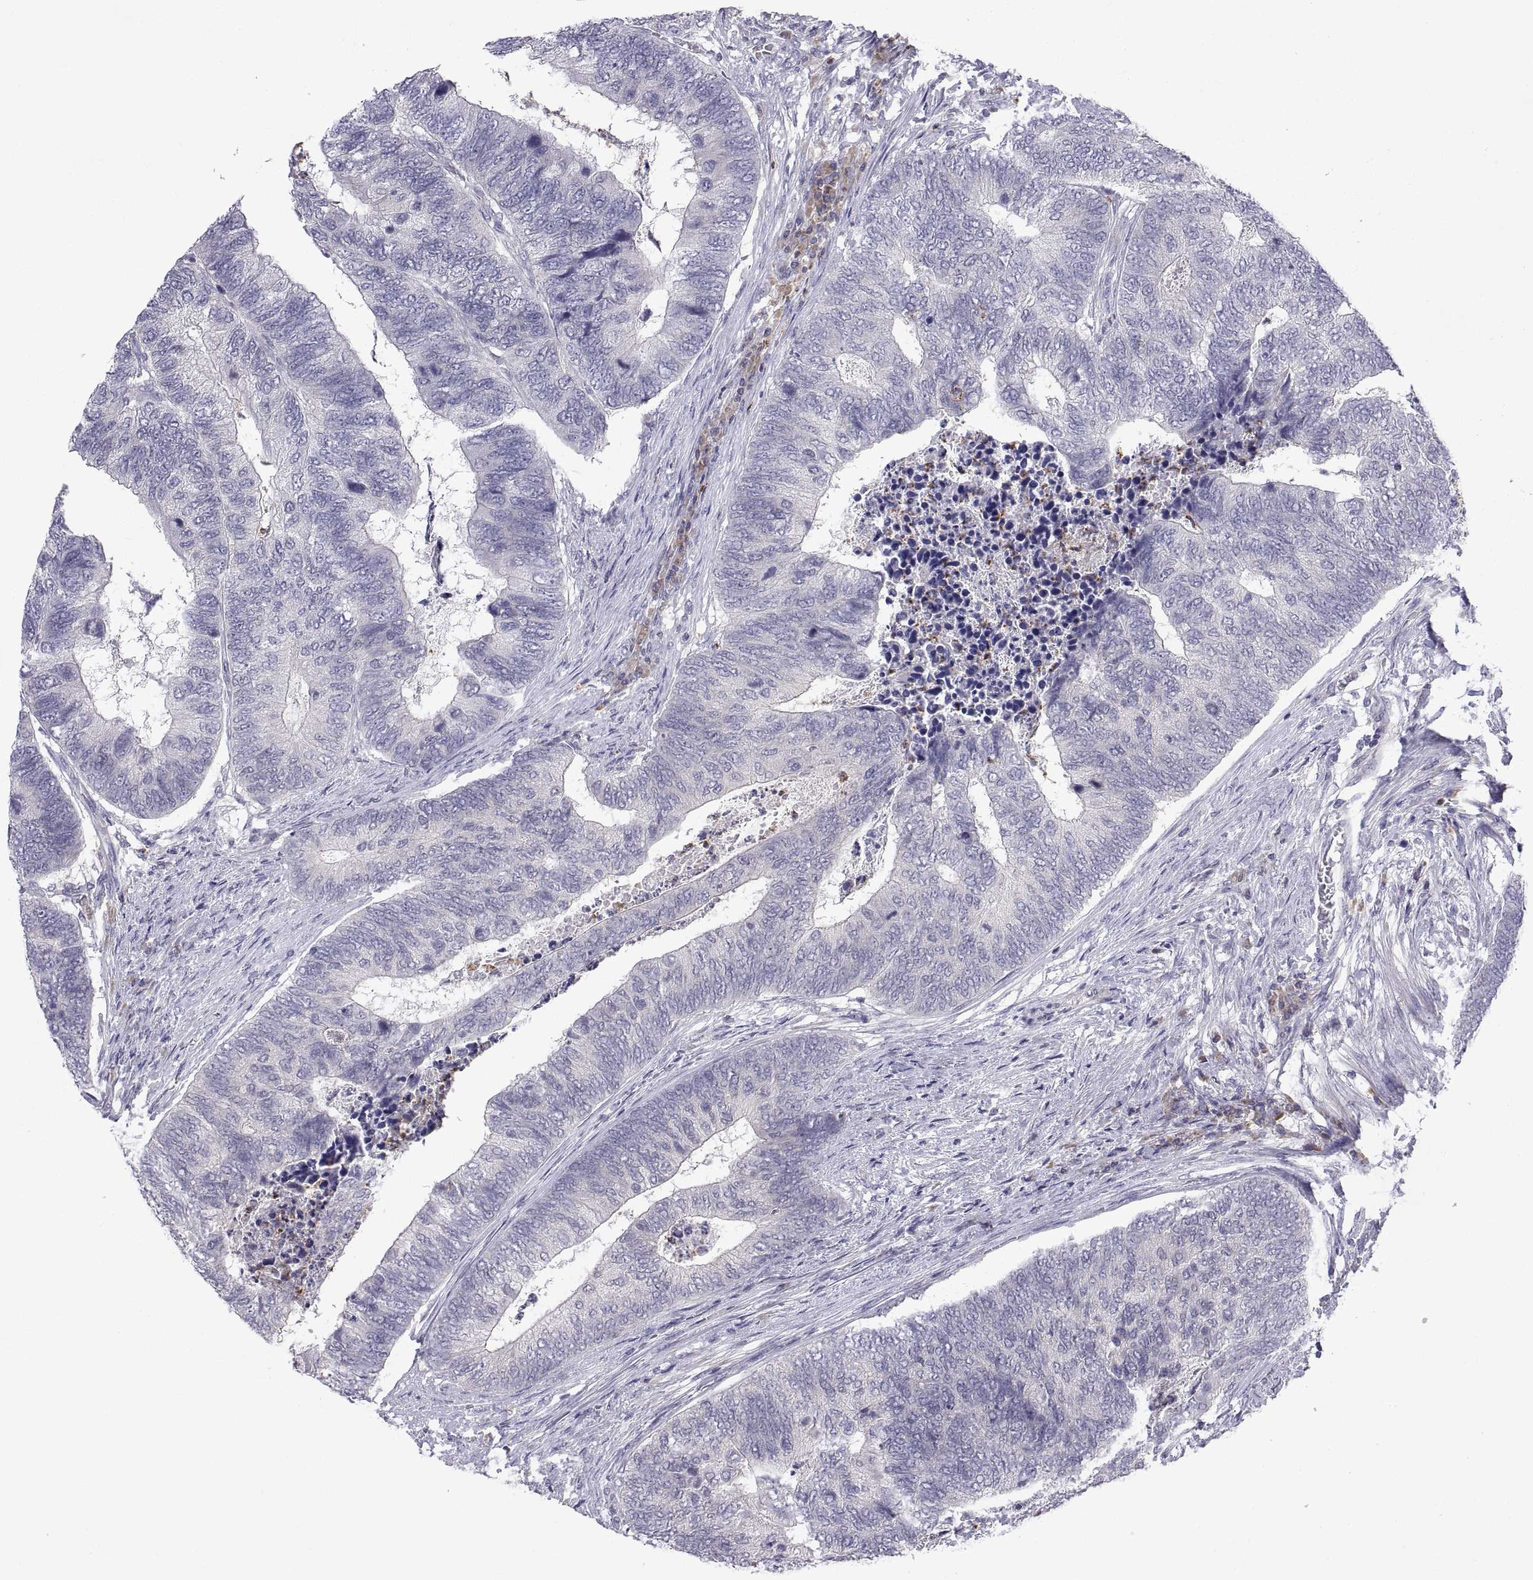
{"staining": {"intensity": "negative", "quantity": "none", "location": "none"}, "tissue": "colorectal cancer", "cell_type": "Tumor cells", "image_type": "cancer", "snomed": [{"axis": "morphology", "description": "Adenocarcinoma, NOS"}, {"axis": "topography", "description": "Colon"}], "caption": "Immunohistochemical staining of human colorectal adenocarcinoma demonstrates no significant expression in tumor cells. The staining is performed using DAB brown chromogen with nuclei counter-stained in using hematoxylin.", "gene": "PKP1", "patient": {"sex": "female", "age": 67}}